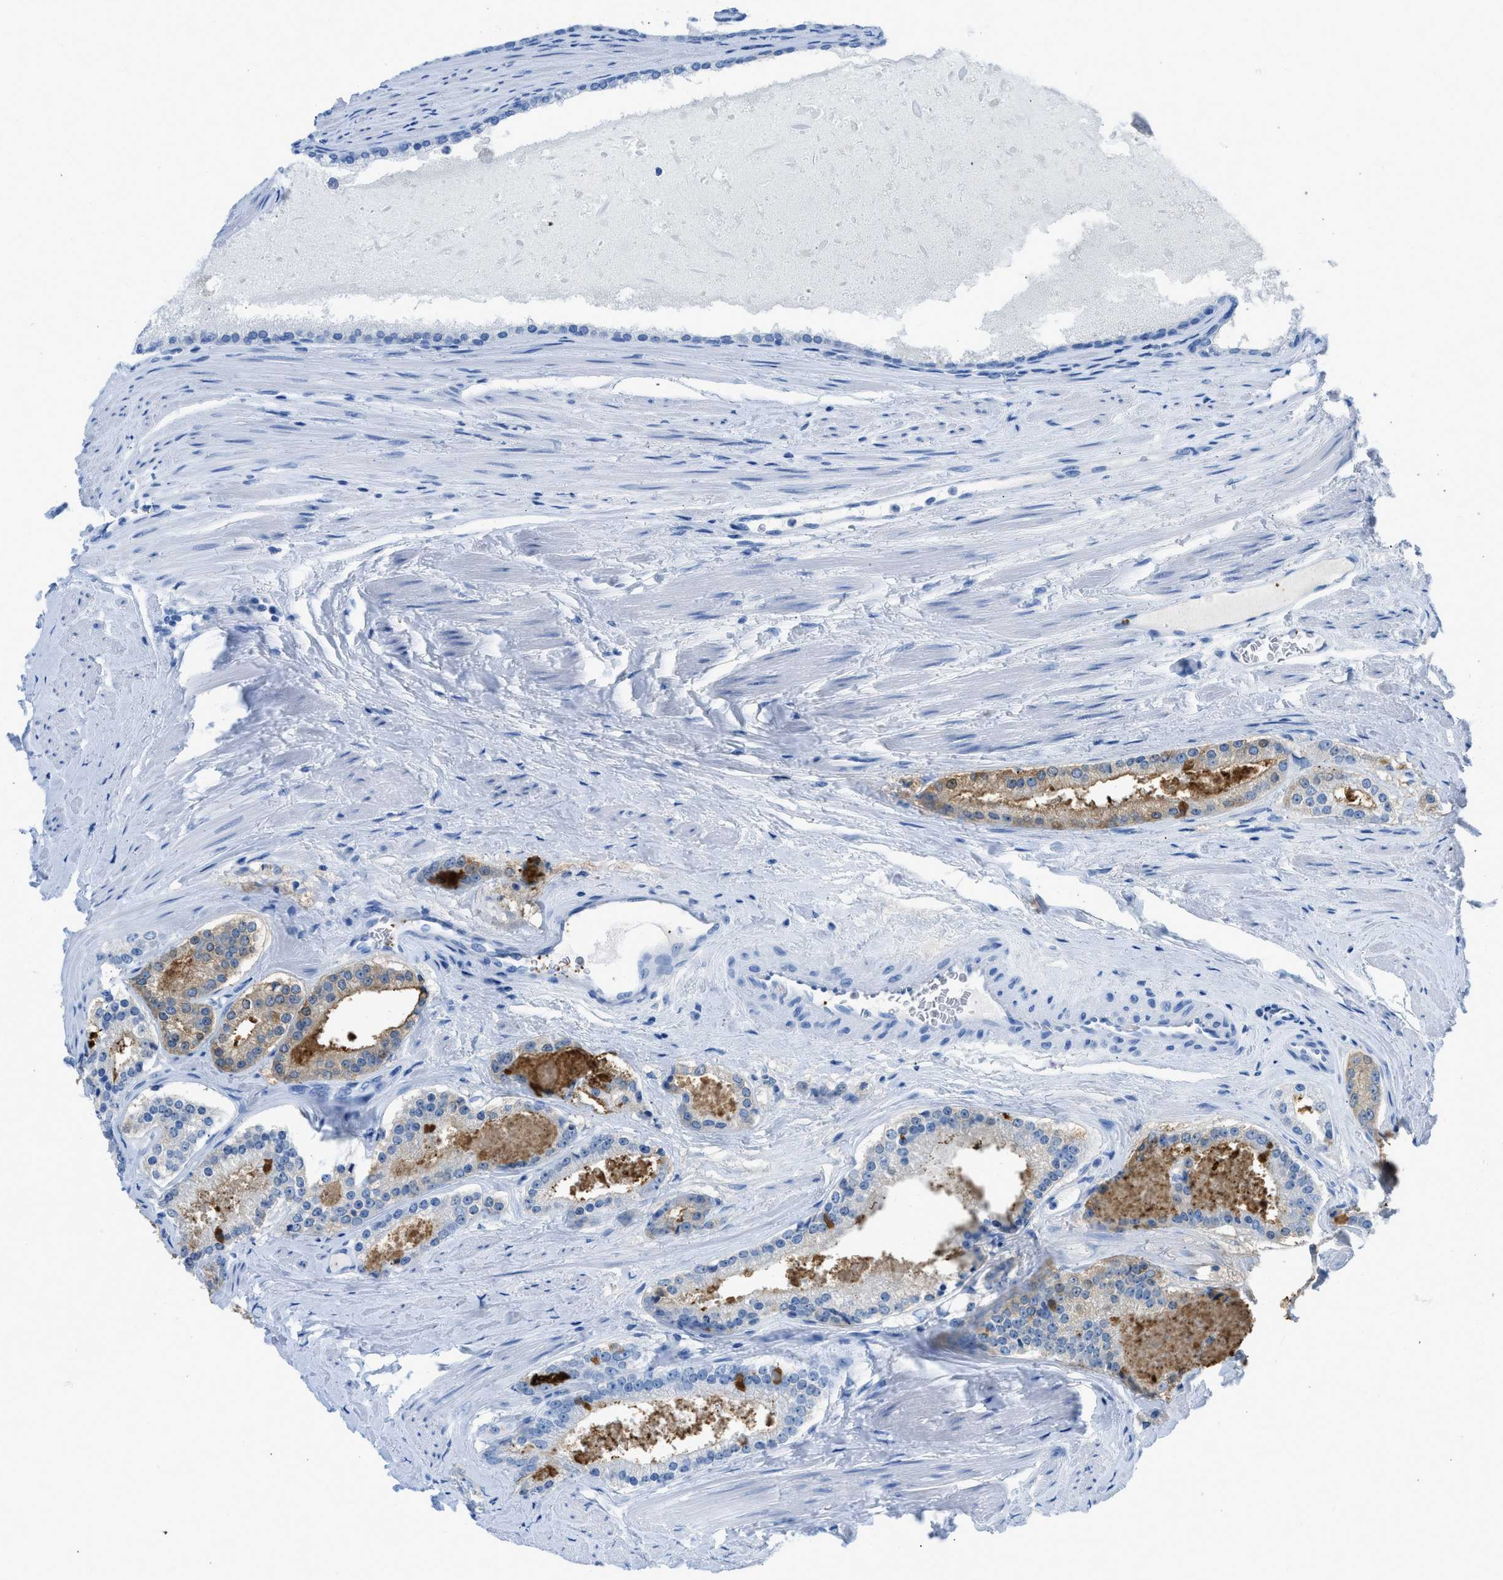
{"staining": {"intensity": "moderate", "quantity": "<25%", "location": "cytoplasmic/membranous"}, "tissue": "prostate cancer", "cell_type": "Tumor cells", "image_type": "cancer", "snomed": [{"axis": "morphology", "description": "Adenocarcinoma, Low grade"}, {"axis": "topography", "description": "Prostate"}], "caption": "Immunohistochemistry (DAB (3,3'-diaminobenzidine)) staining of adenocarcinoma (low-grade) (prostate) demonstrates moderate cytoplasmic/membranous protein positivity in approximately <25% of tumor cells.", "gene": "FAIM2", "patient": {"sex": "male", "age": 70}}